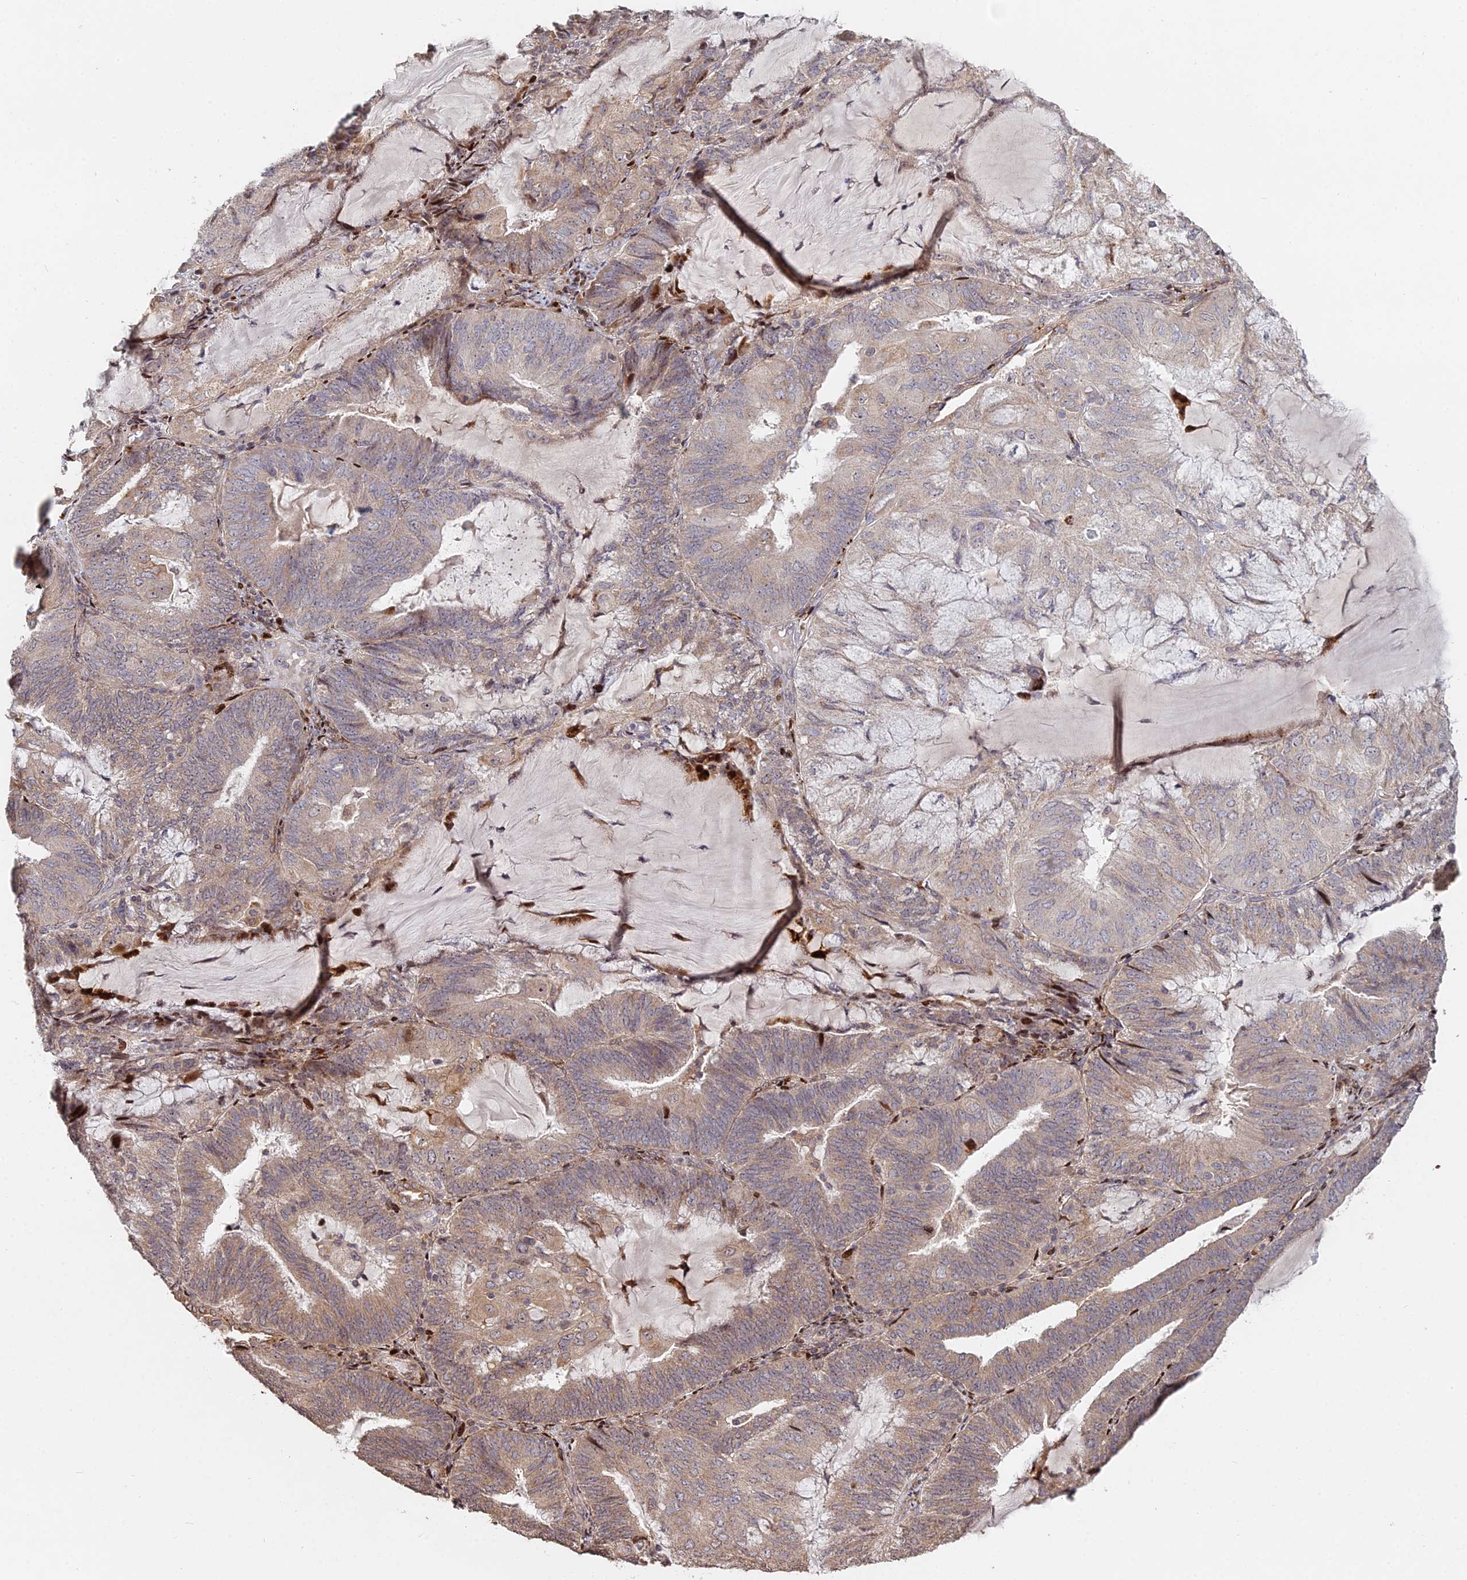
{"staining": {"intensity": "weak", "quantity": ">75%", "location": "cytoplasmic/membranous"}, "tissue": "endometrial cancer", "cell_type": "Tumor cells", "image_type": "cancer", "snomed": [{"axis": "morphology", "description": "Adenocarcinoma, NOS"}, {"axis": "topography", "description": "Endometrium"}], "caption": "Endometrial cancer (adenocarcinoma) was stained to show a protein in brown. There is low levels of weak cytoplasmic/membranous positivity in approximately >75% of tumor cells.", "gene": "RBMS2", "patient": {"sex": "female", "age": 81}}